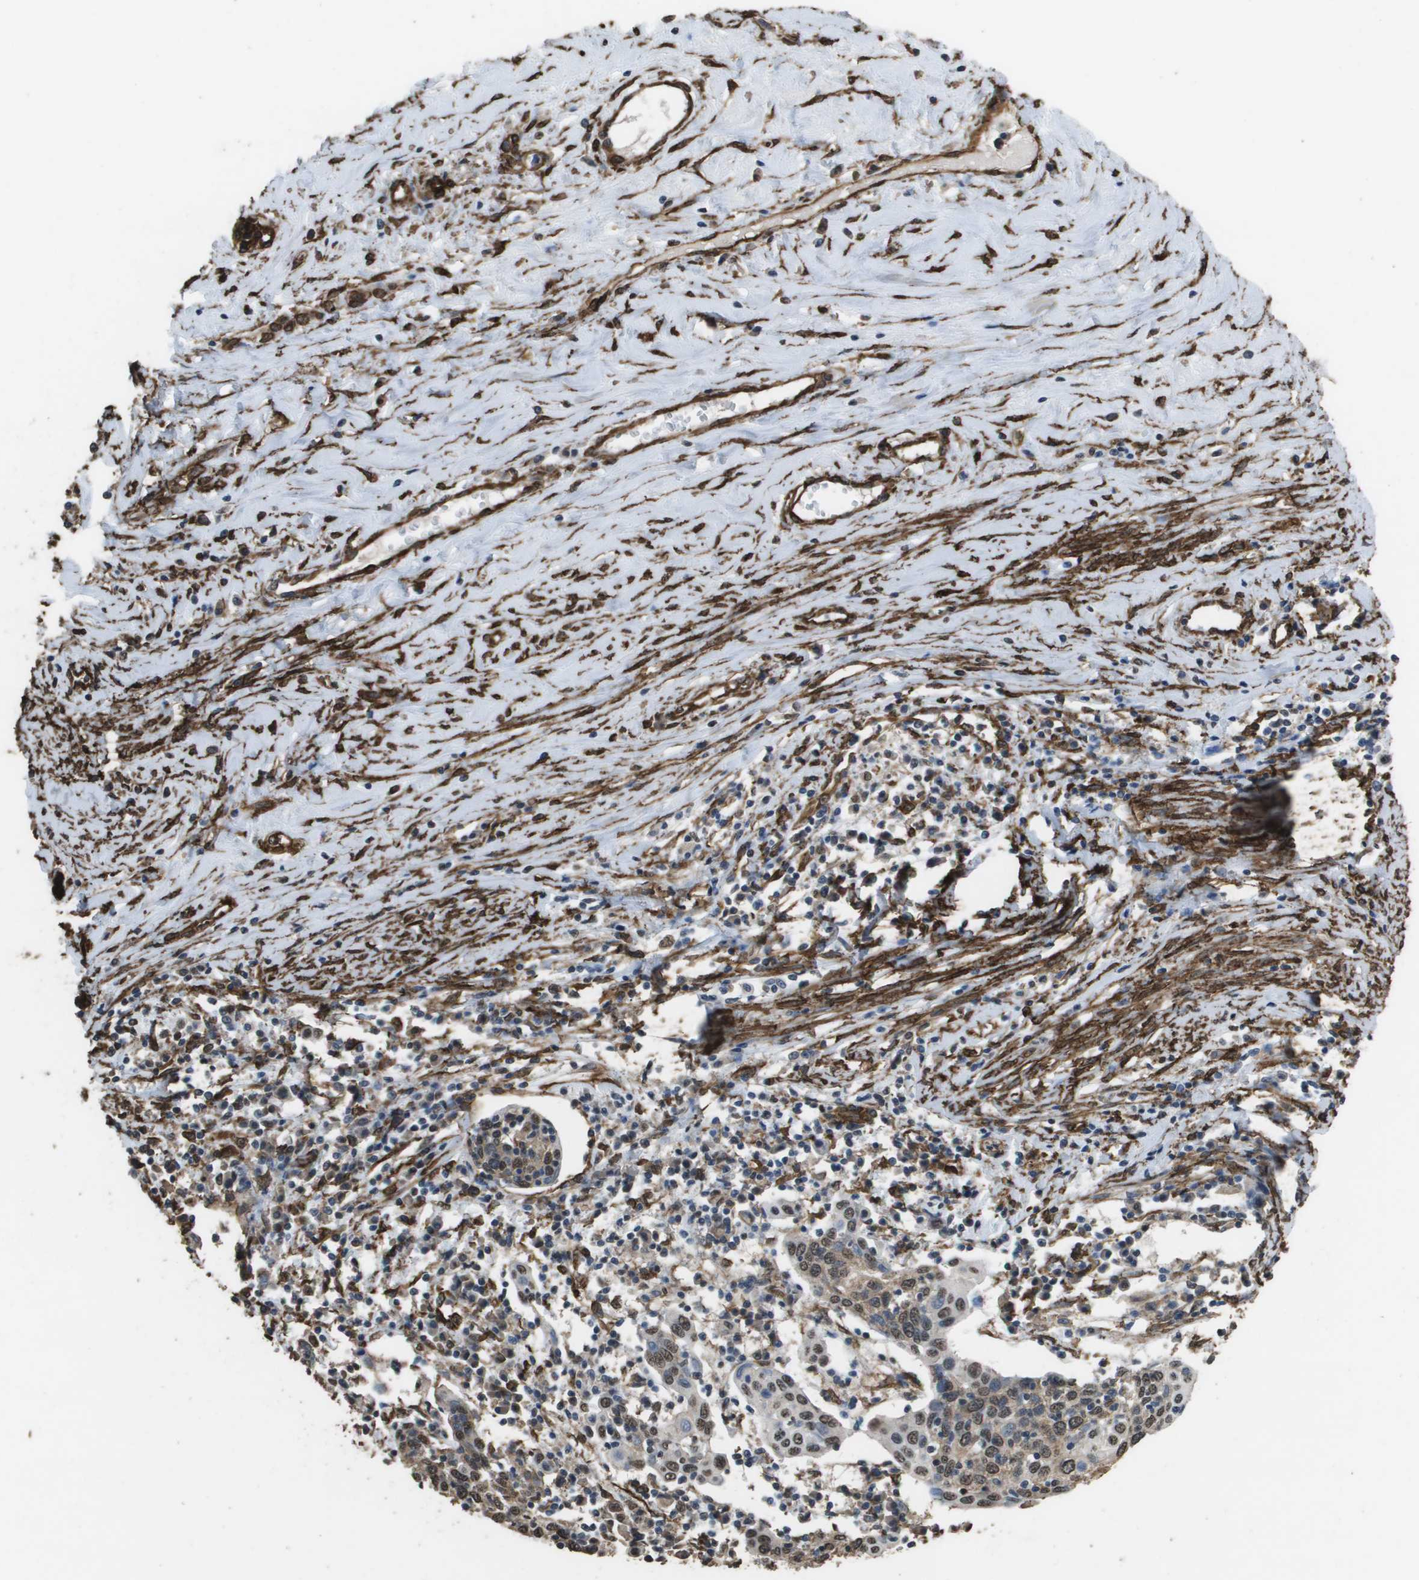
{"staining": {"intensity": "moderate", "quantity": ">75%", "location": "cytoplasmic/membranous,nuclear"}, "tissue": "cervical cancer", "cell_type": "Tumor cells", "image_type": "cancer", "snomed": [{"axis": "morphology", "description": "Squamous cell carcinoma, NOS"}, {"axis": "topography", "description": "Cervix"}], "caption": "Protein staining of cervical cancer (squamous cell carcinoma) tissue demonstrates moderate cytoplasmic/membranous and nuclear expression in about >75% of tumor cells. (IHC, brightfield microscopy, high magnification).", "gene": "AAMP", "patient": {"sex": "female", "age": 40}}